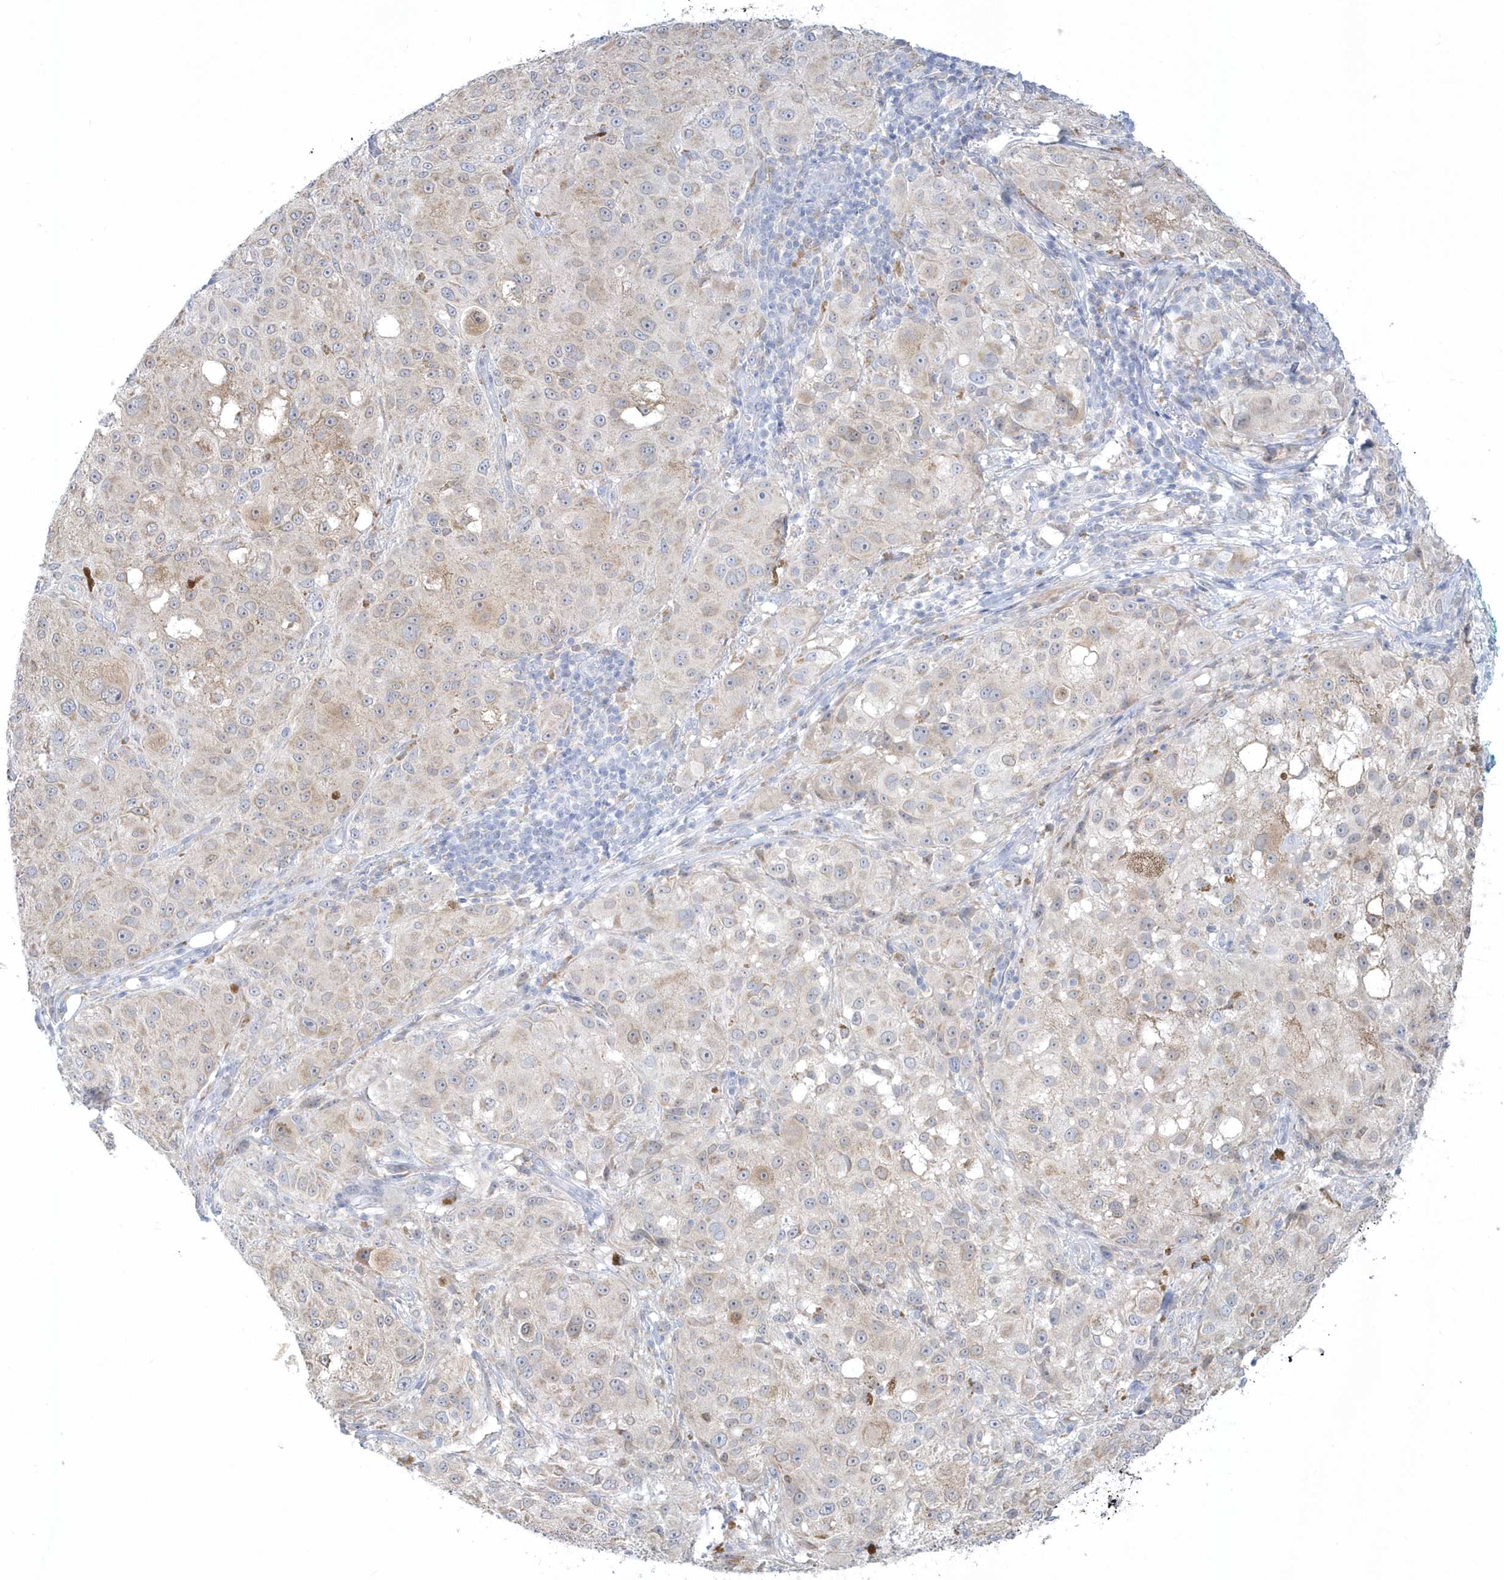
{"staining": {"intensity": "weak", "quantity": "<25%", "location": "cytoplasmic/membranous"}, "tissue": "melanoma", "cell_type": "Tumor cells", "image_type": "cancer", "snomed": [{"axis": "morphology", "description": "Necrosis, NOS"}, {"axis": "morphology", "description": "Malignant melanoma, NOS"}, {"axis": "topography", "description": "Skin"}], "caption": "This image is of melanoma stained with immunohistochemistry (IHC) to label a protein in brown with the nuclei are counter-stained blue. There is no staining in tumor cells. (Stains: DAB IHC with hematoxylin counter stain, Microscopy: brightfield microscopy at high magnification).", "gene": "PCBD1", "patient": {"sex": "female", "age": 87}}